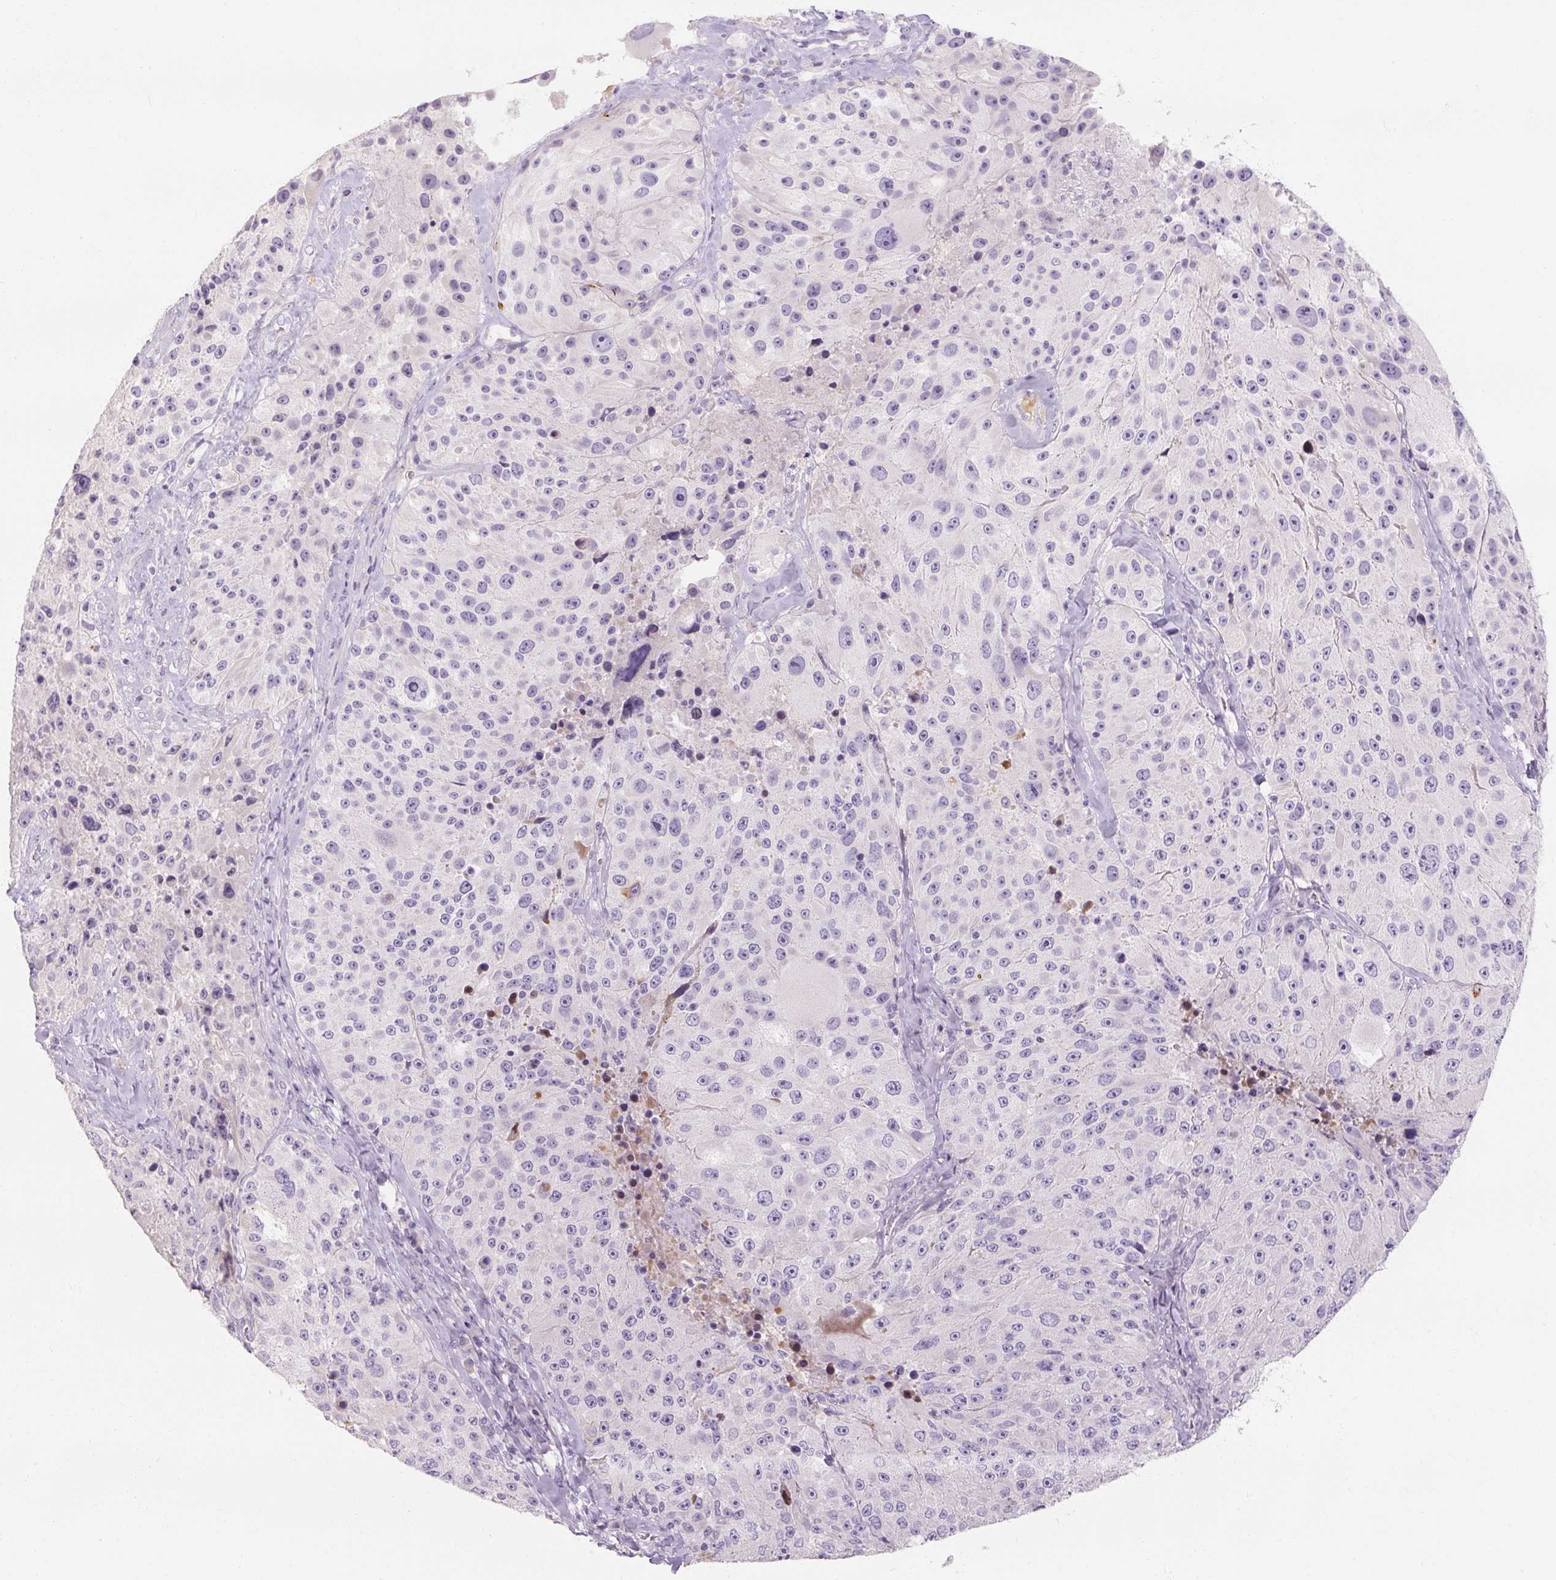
{"staining": {"intensity": "negative", "quantity": "none", "location": "none"}, "tissue": "melanoma", "cell_type": "Tumor cells", "image_type": "cancer", "snomed": [{"axis": "morphology", "description": "Malignant melanoma, Metastatic site"}, {"axis": "topography", "description": "Lymph node"}], "caption": "Immunohistochemistry (IHC) histopathology image of neoplastic tissue: human malignant melanoma (metastatic site) stained with DAB (3,3'-diaminobenzidine) displays no significant protein expression in tumor cells.", "gene": "NFE2L3", "patient": {"sex": "male", "age": 62}}